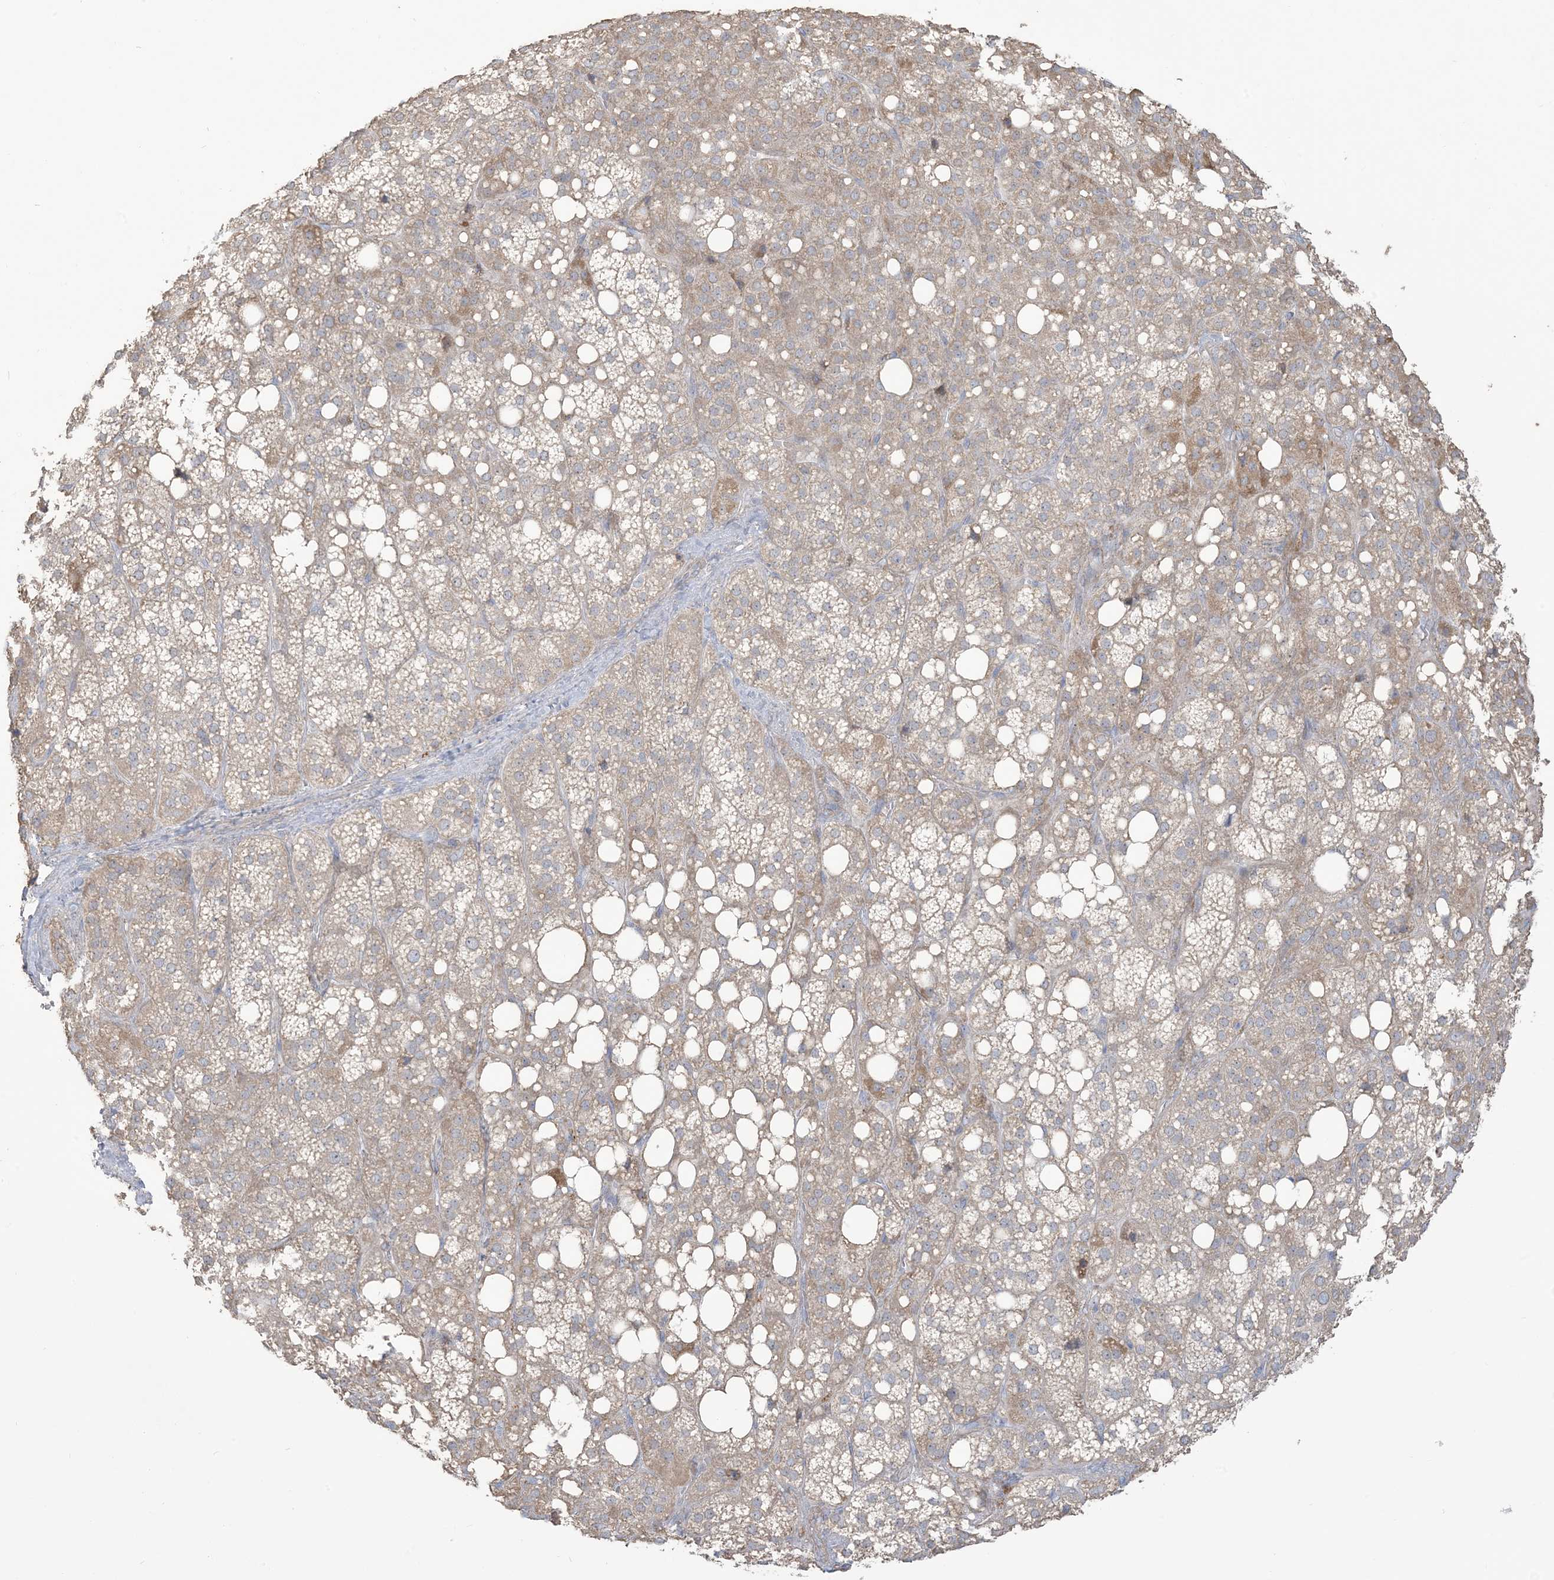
{"staining": {"intensity": "moderate", "quantity": "25%-75%", "location": "cytoplasmic/membranous"}, "tissue": "adrenal gland", "cell_type": "Glandular cells", "image_type": "normal", "snomed": [{"axis": "morphology", "description": "Normal tissue, NOS"}, {"axis": "topography", "description": "Adrenal gland"}], "caption": "Immunohistochemical staining of normal adrenal gland displays moderate cytoplasmic/membranous protein positivity in about 25%-75% of glandular cells.", "gene": "KLHL18", "patient": {"sex": "female", "age": 59}}